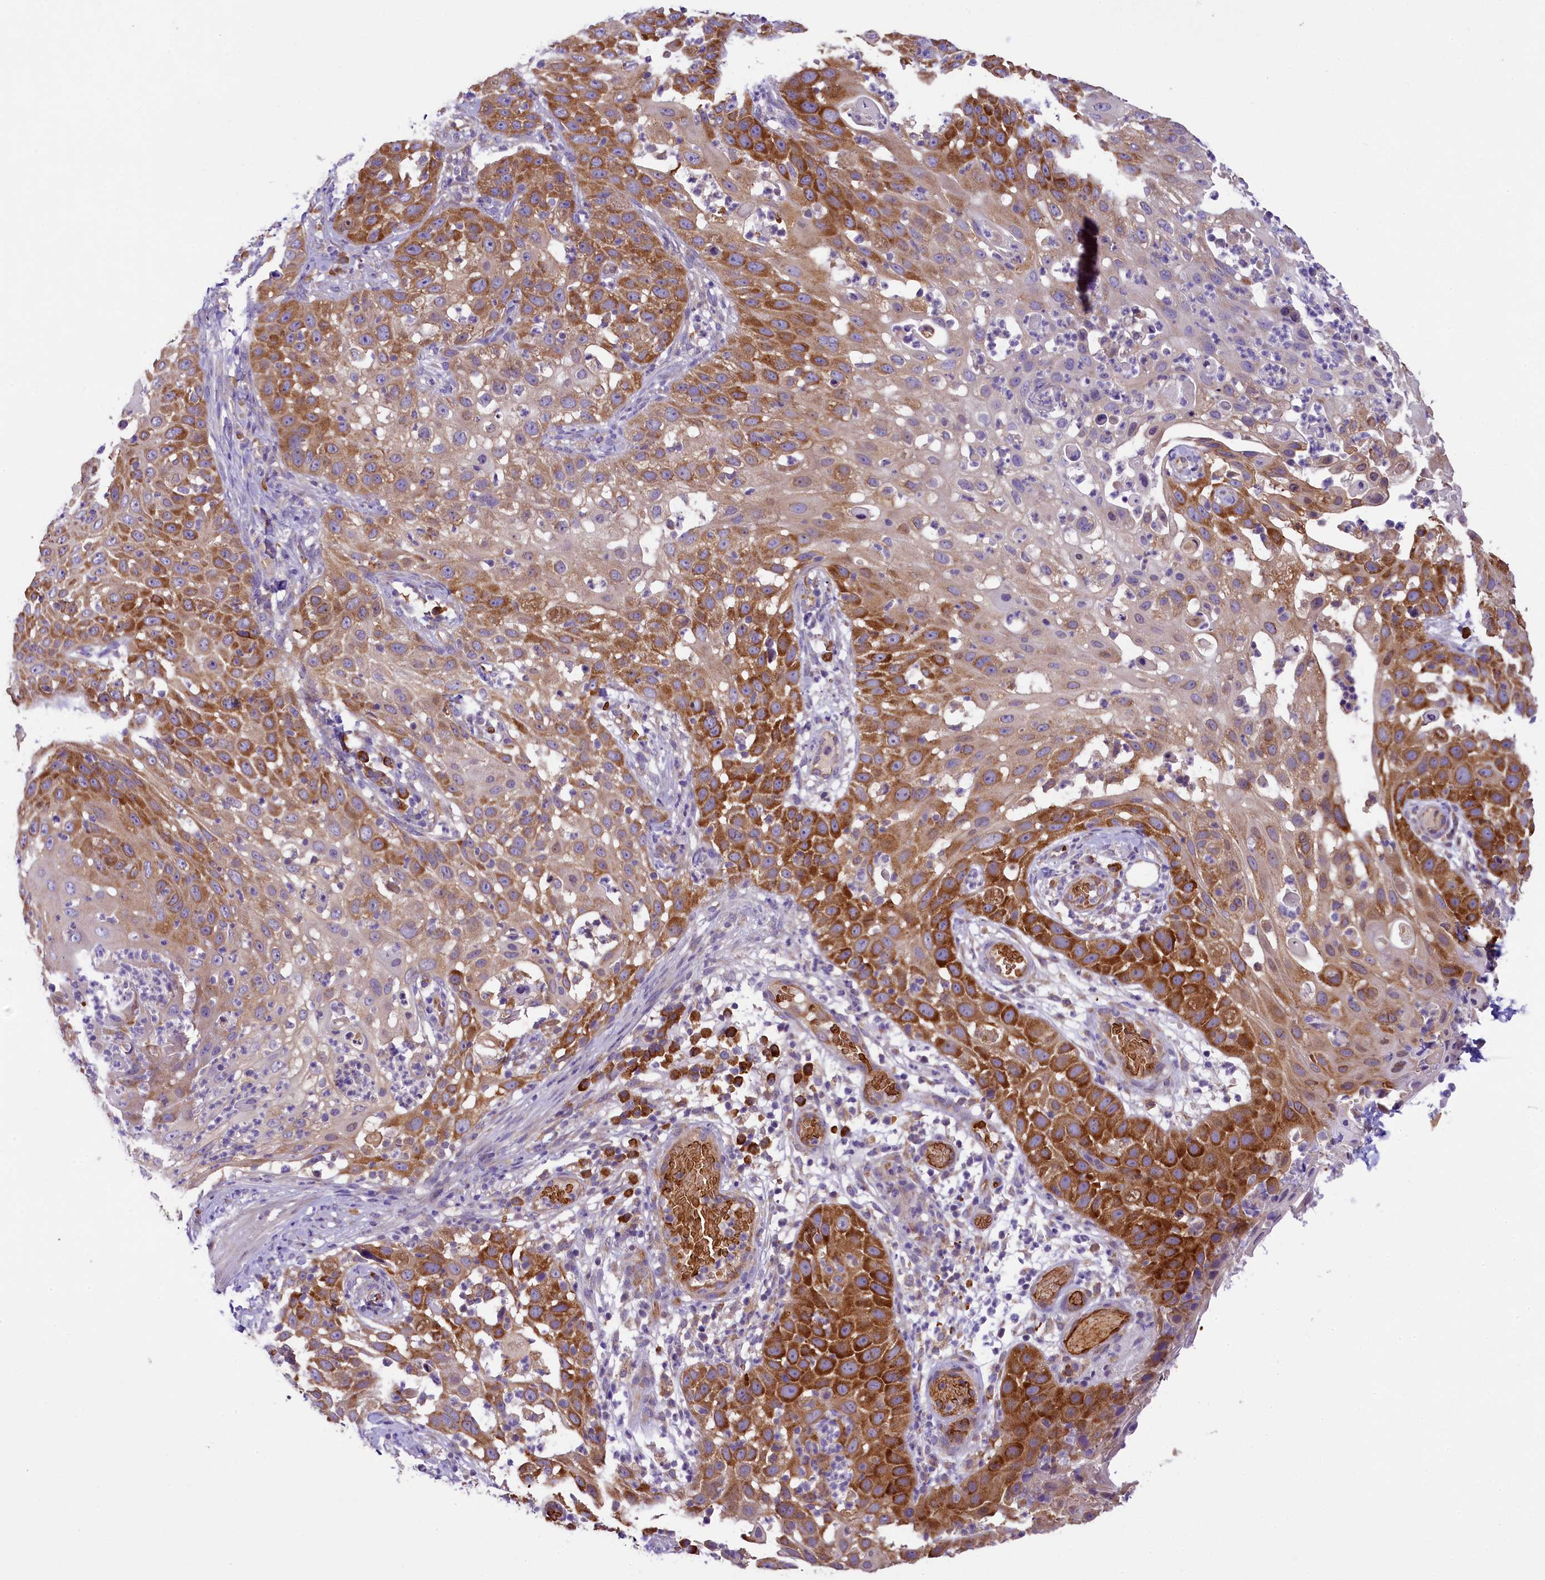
{"staining": {"intensity": "strong", "quantity": "<25%", "location": "cytoplasmic/membranous"}, "tissue": "skin cancer", "cell_type": "Tumor cells", "image_type": "cancer", "snomed": [{"axis": "morphology", "description": "Squamous cell carcinoma, NOS"}, {"axis": "topography", "description": "Skin"}], "caption": "This is a micrograph of IHC staining of squamous cell carcinoma (skin), which shows strong staining in the cytoplasmic/membranous of tumor cells.", "gene": "LARP4", "patient": {"sex": "female", "age": 44}}